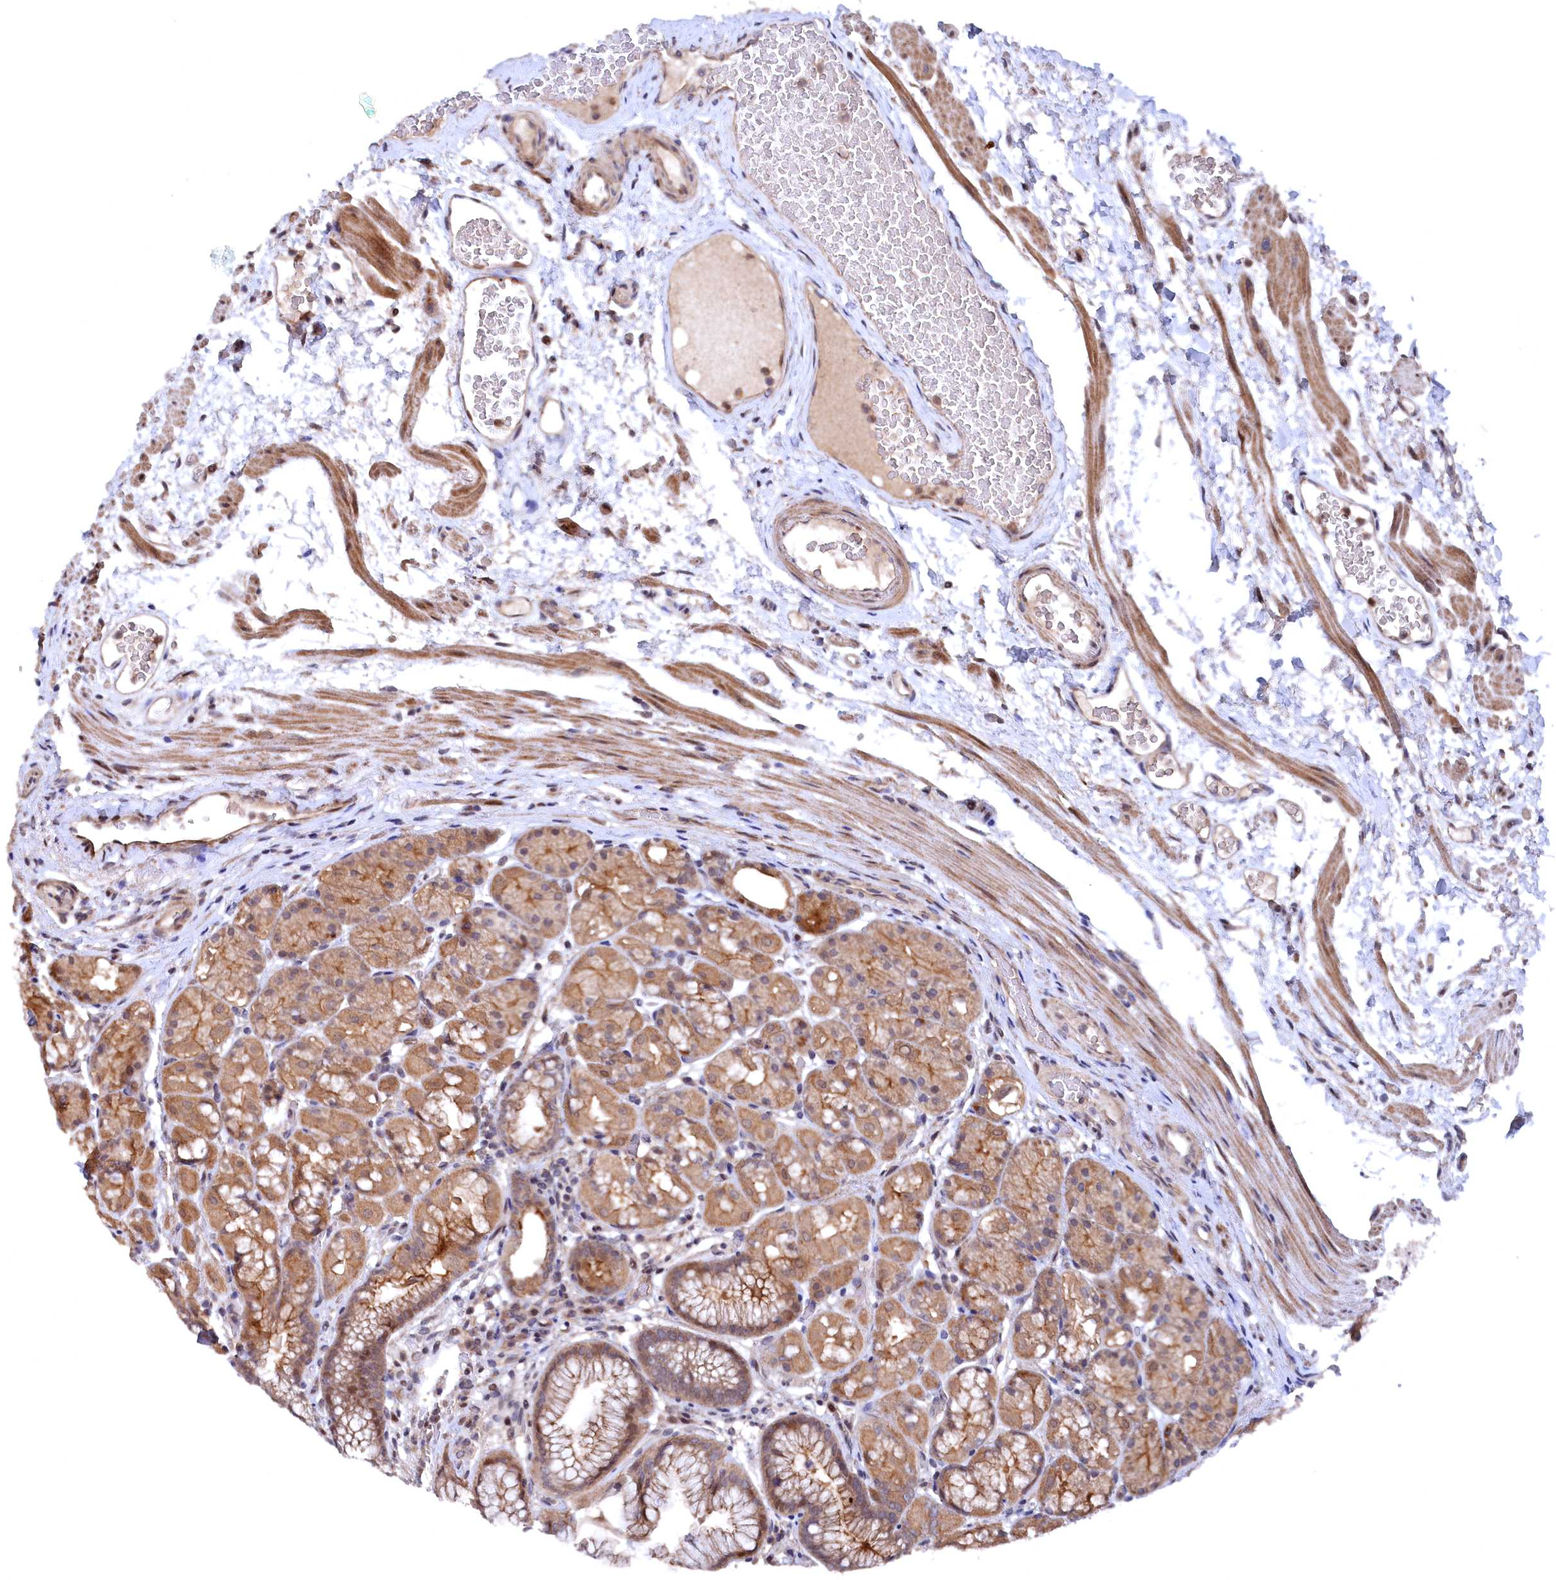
{"staining": {"intensity": "moderate", "quantity": ">75%", "location": "cytoplasmic/membranous,nuclear"}, "tissue": "stomach", "cell_type": "Glandular cells", "image_type": "normal", "snomed": [{"axis": "morphology", "description": "Normal tissue, NOS"}, {"axis": "topography", "description": "Stomach"}], "caption": "DAB immunohistochemical staining of benign human stomach exhibits moderate cytoplasmic/membranous,nuclear protein staining in approximately >75% of glandular cells. The staining was performed using DAB (3,3'-diaminobenzidine) to visualize the protein expression in brown, while the nuclei were stained in blue with hematoxylin (Magnification: 20x).", "gene": "TMC5", "patient": {"sex": "male", "age": 63}}